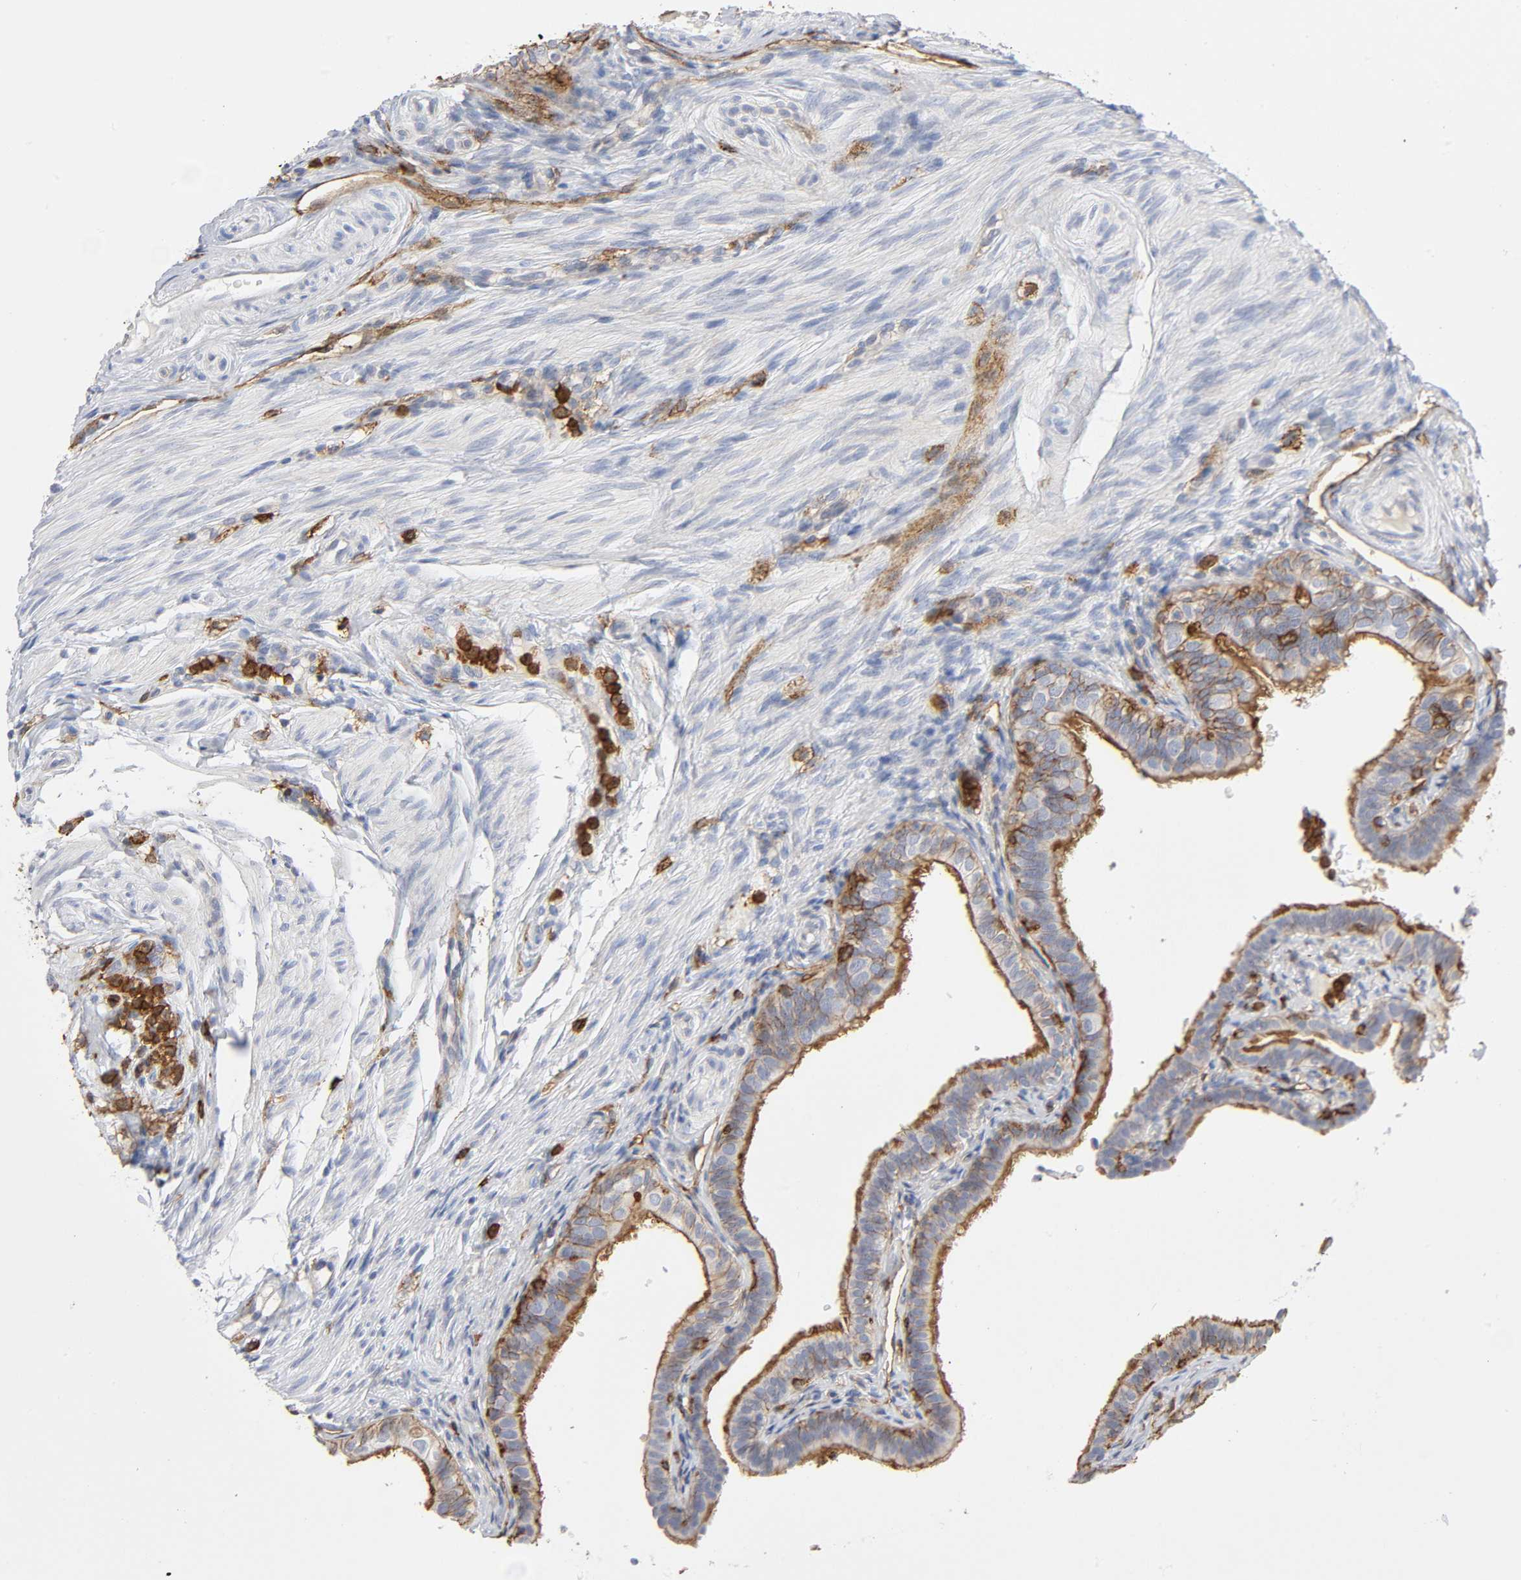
{"staining": {"intensity": "strong", "quantity": "<25%", "location": "cytoplasmic/membranous"}, "tissue": "fallopian tube", "cell_type": "Glandular cells", "image_type": "normal", "snomed": [{"axis": "morphology", "description": "Normal tissue, NOS"}, {"axis": "morphology", "description": "Dermoid, NOS"}, {"axis": "topography", "description": "Fallopian tube"}], "caption": "Strong cytoplasmic/membranous protein expression is present in approximately <25% of glandular cells in fallopian tube.", "gene": "LYN", "patient": {"sex": "female", "age": 33}}